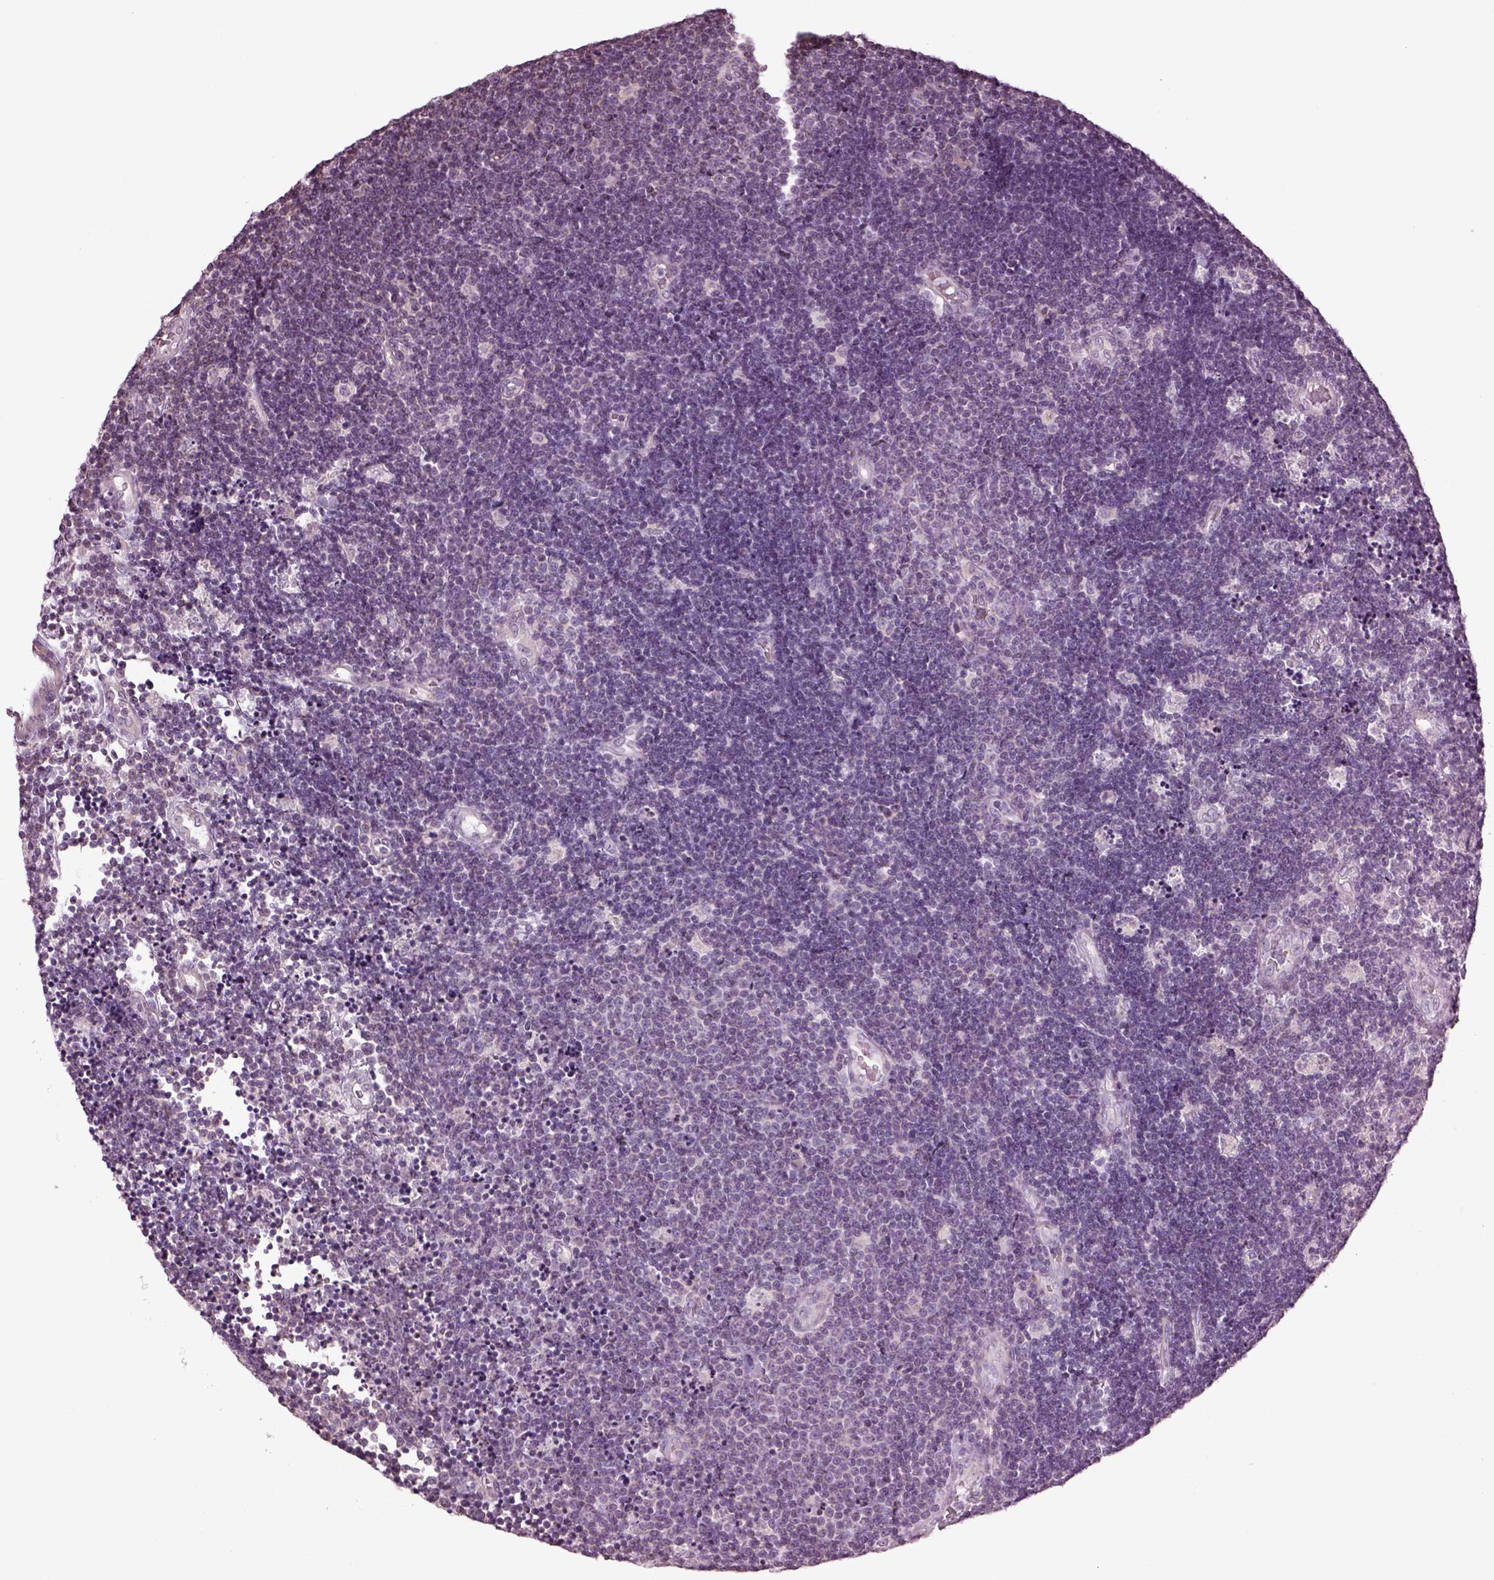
{"staining": {"intensity": "negative", "quantity": "none", "location": "none"}, "tissue": "lymphoma", "cell_type": "Tumor cells", "image_type": "cancer", "snomed": [{"axis": "morphology", "description": "Malignant lymphoma, non-Hodgkin's type, Low grade"}, {"axis": "topography", "description": "Brain"}], "caption": "This image is of lymphoma stained with immunohistochemistry to label a protein in brown with the nuclei are counter-stained blue. There is no staining in tumor cells.", "gene": "SPATA7", "patient": {"sex": "female", "age": 66}}